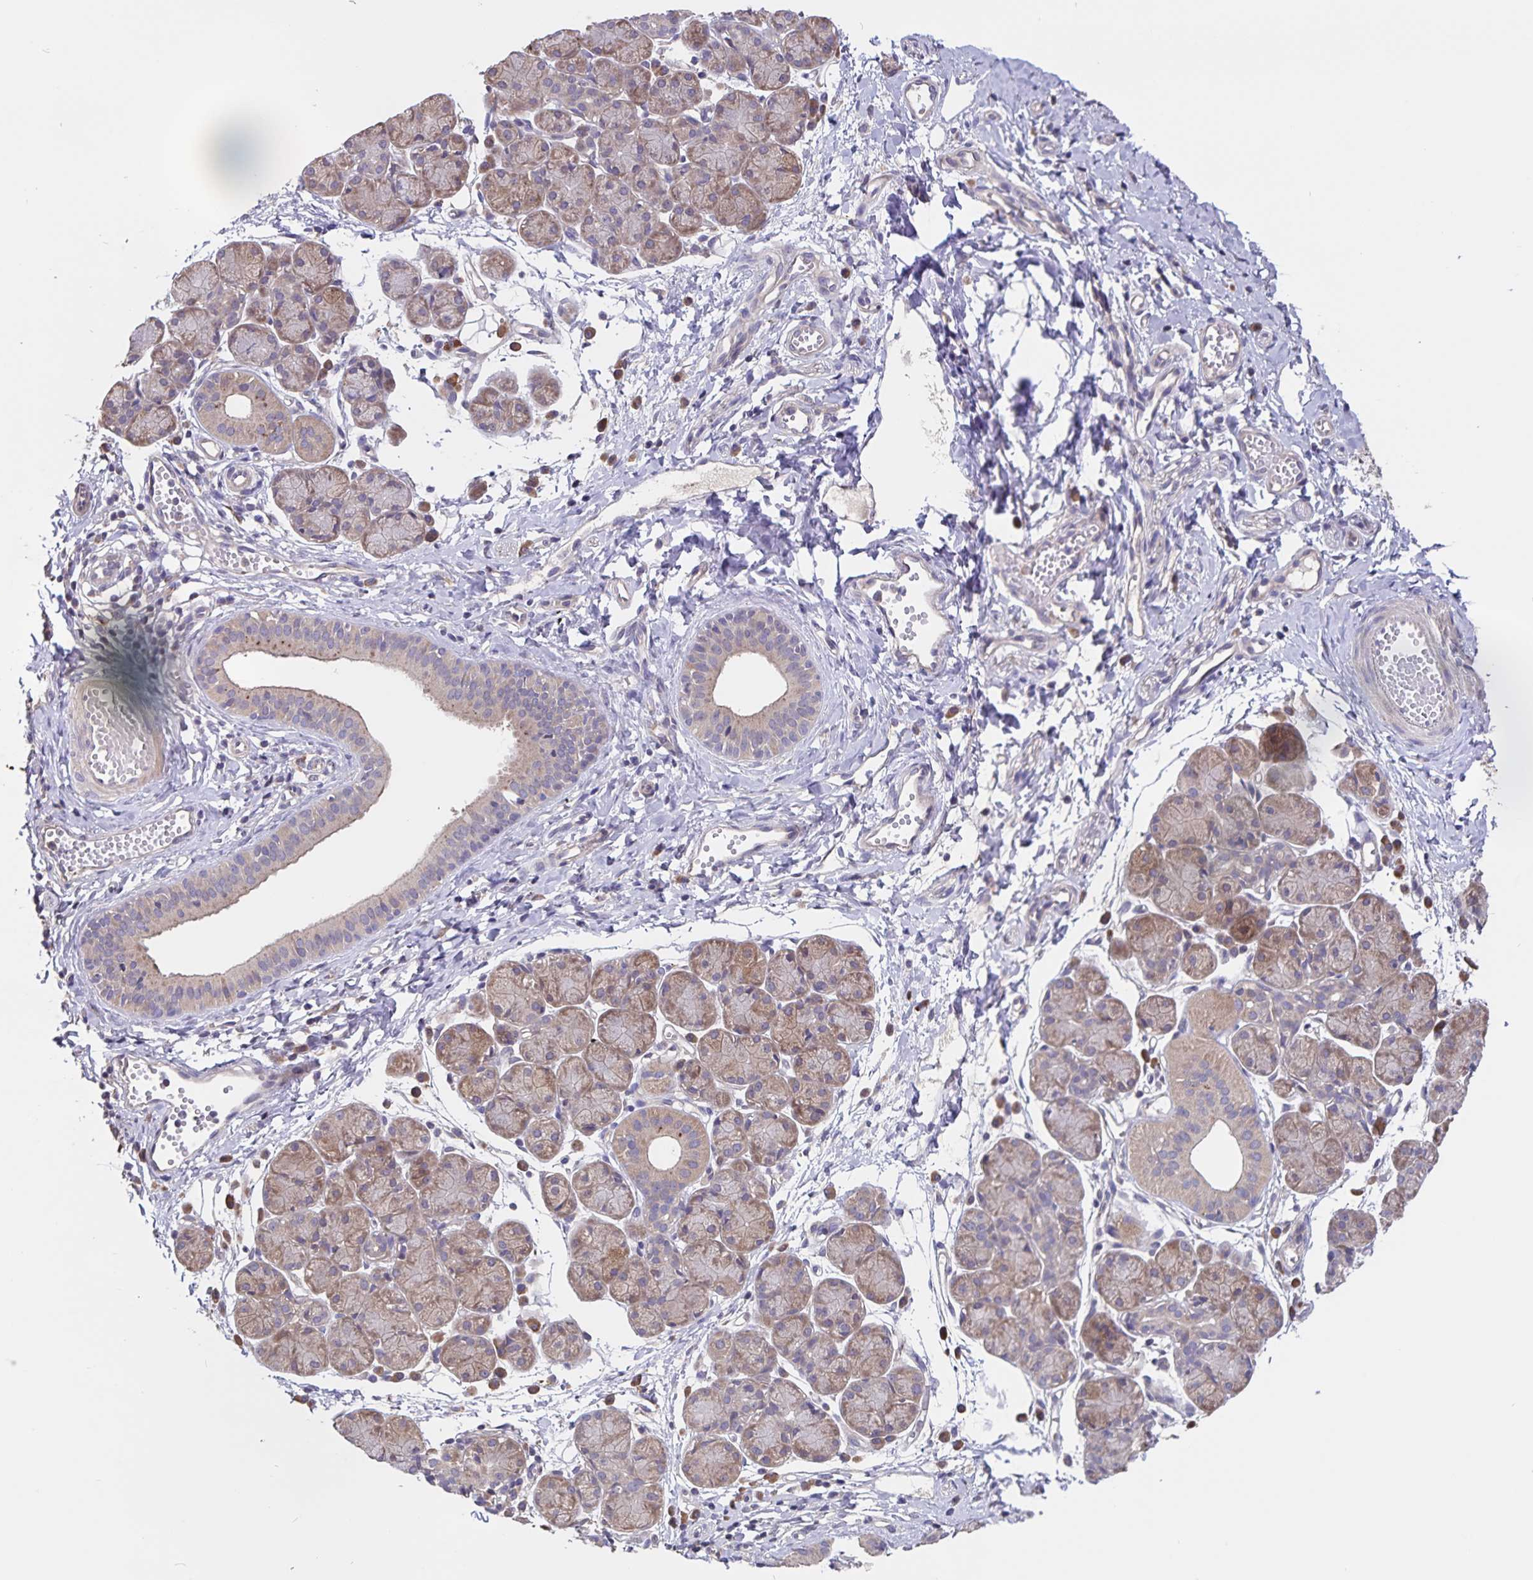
{"staining": {"intensity": "moderate", "quantity": "25%-75%", "location": "cytoplasmic/membranous"}, "tissue": "salivary gland", "cell_type": "Glandular cells", "image_type": "normal", "snomed": [{"axis": "morphology", "description": "Normal tissue, NOS"}, {"axis": "morphology", "description": "Inflammation, NOS"}, {"axis": "topography", "description": "Lymph node"}, {"axis": "topography", "description": "Salivary gland"}], "caption": "Human salivary gland stained for a protein (brown) displays moderate cytoplasmic/membranous positive positivity in approximately 25%-75% of glandular cells.", "gene": "FBXL16", "patient": {"sex": "male", "age": 3}}